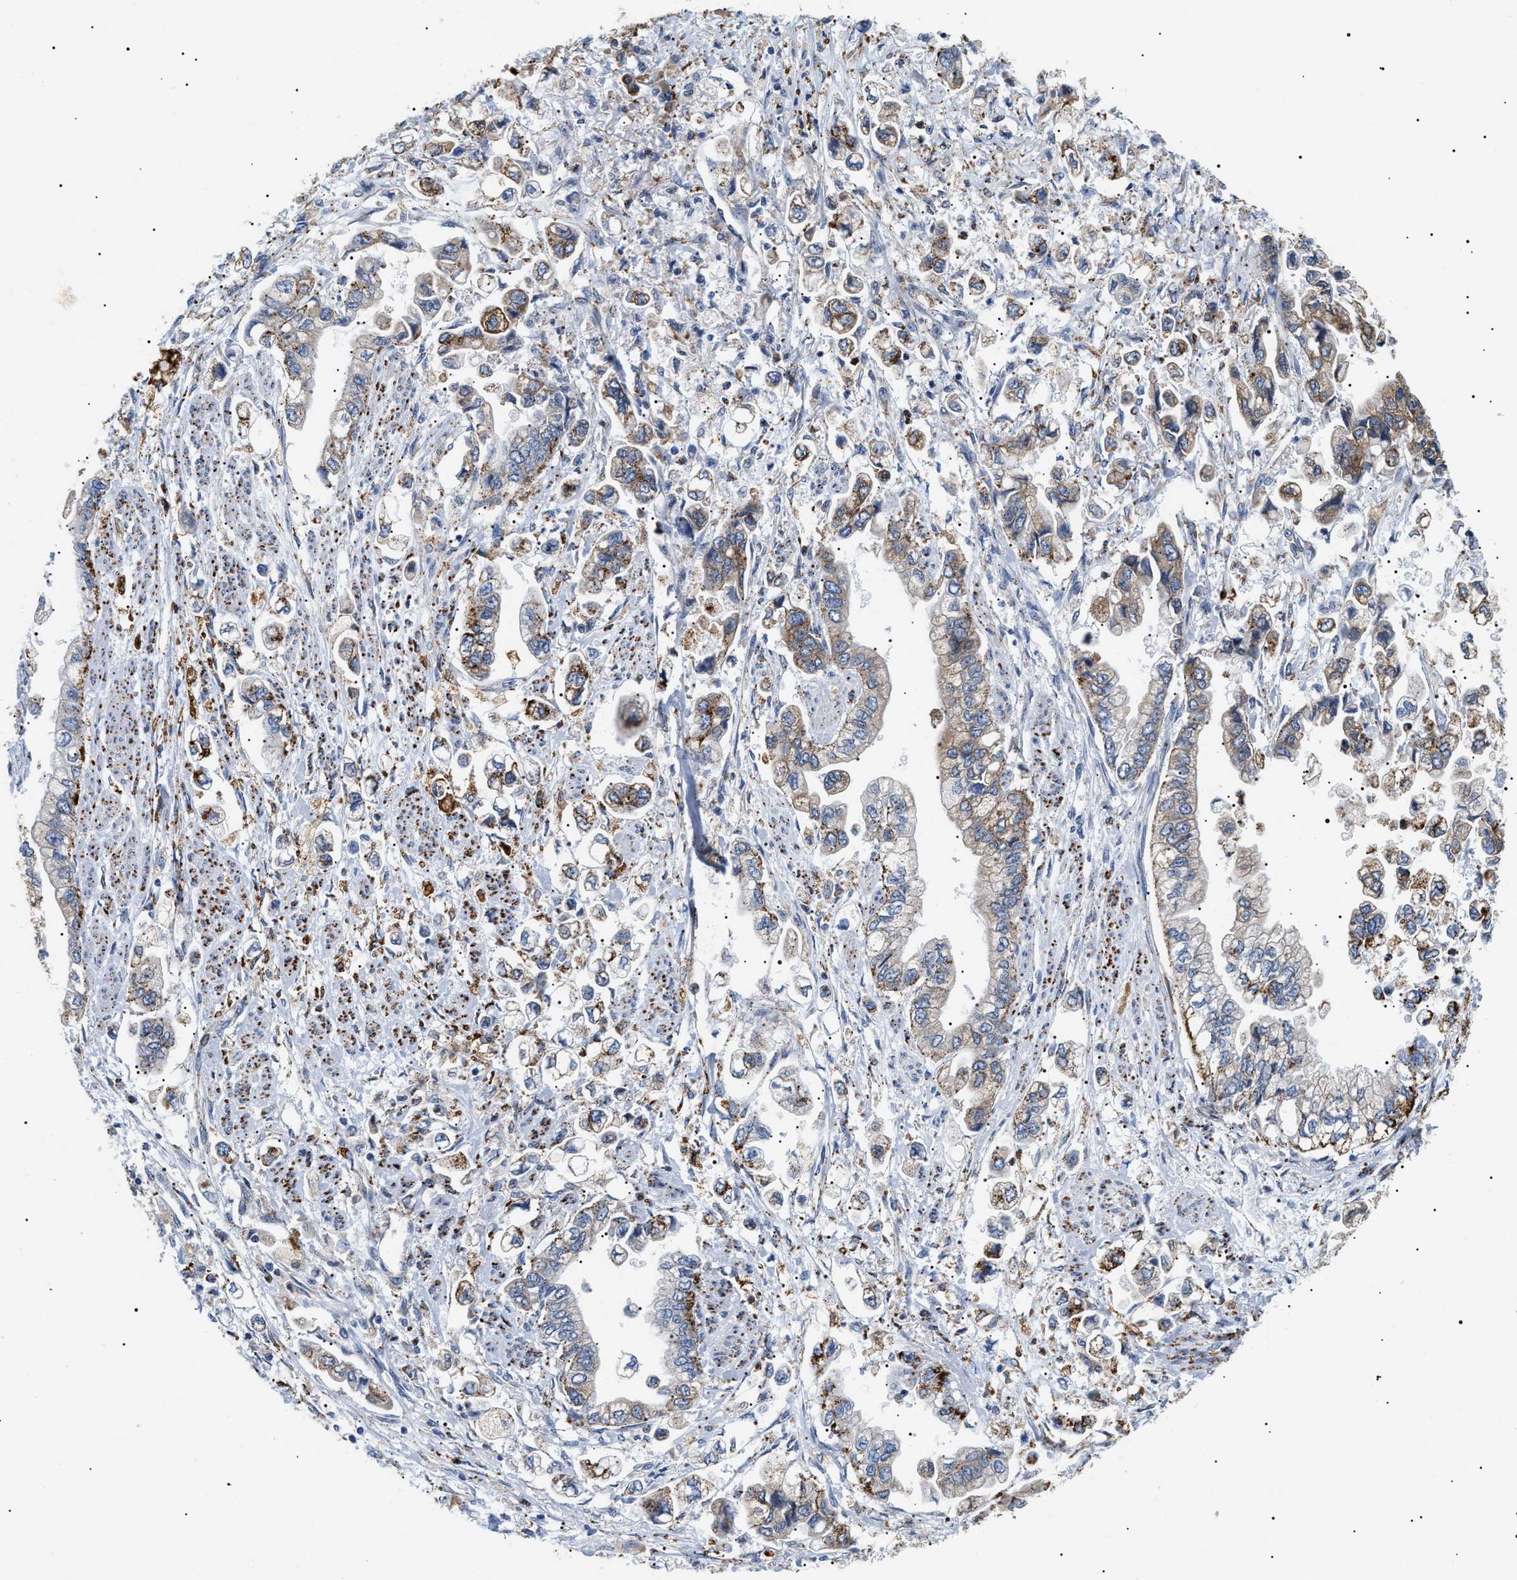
{"staining": {"intensity": "moderate", "quantity": "<25%", "location": "cytoplasmic/membranous"}, "tissue": "stomach cancer", "cell_type": "Tumor cells", "image_type": "cancer", "snomed": [{"axis": "morphology", "description": "Normal tissue, NOS"}, {"axis": "morphology", "description": "Adenocarcinoma, NOS"}, {"axis": "topography", "description": "Stomach"}], "caption": "Stomach adenocarcinoma stained for a protein (brown) shows moderate cytoplasmic/membranous positive expression in about <25% of tumor cells.", "gene": "HSD17B11", "patient": {"sex": "male", "age": 62}}